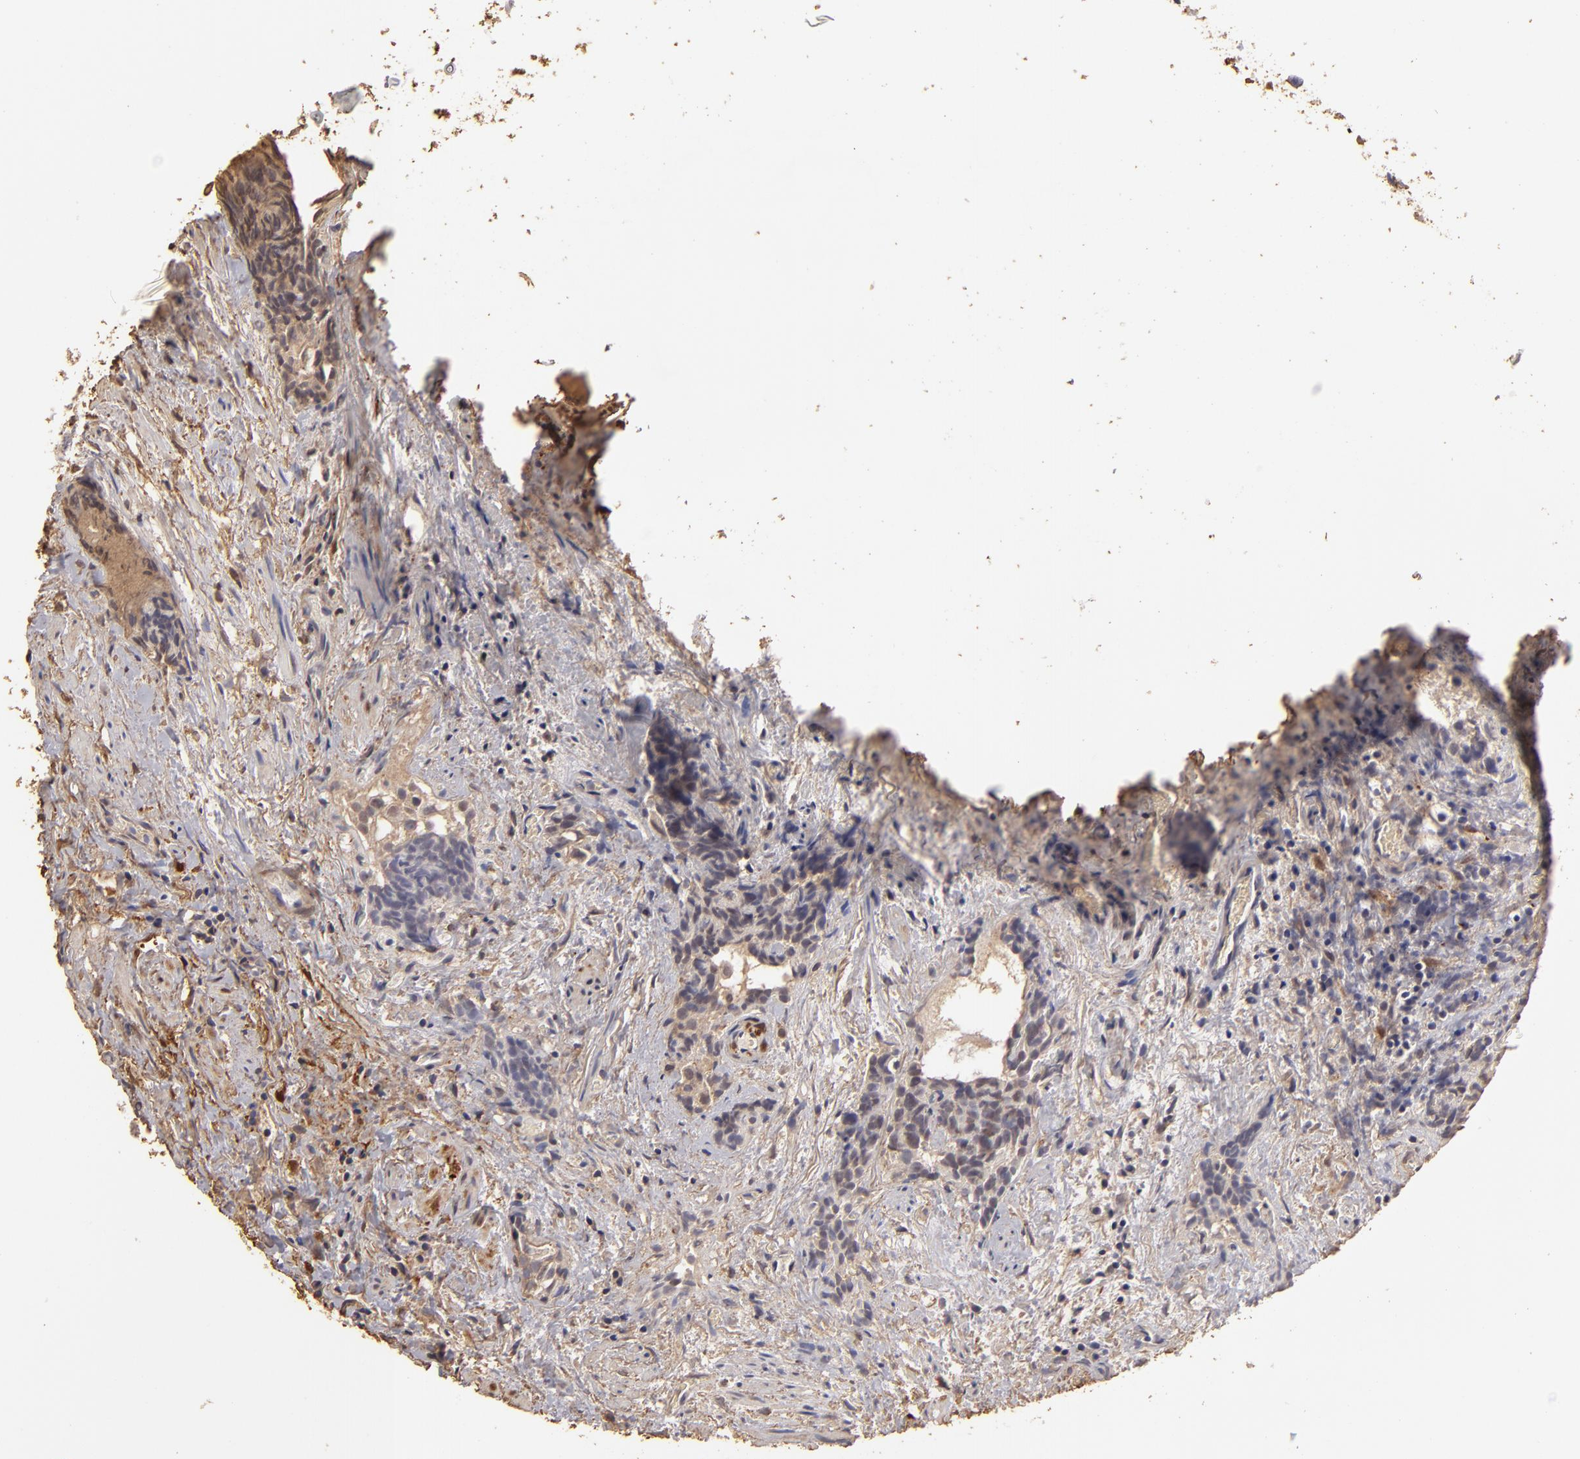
{"staining": {"intensity": "weak", "quantity": ">75%", "location": "cytoplasmic/membranous"}, "tissue": "urothelial cancer", "cell_type": "Tumor cells", "image_type": "cancer", "snomed": [{"axis": "morphology", "description": "Urothelial carcinoma, High grade"}, {"axis": "topography", "description": "Urinary bladder"}], "caption": "A brown stain highlights weak cytoplasmic/membranous positivity of a protein in urothelial carcinoma (high-grade) tumor cells.", "gene": "HSPB6", "patient": {"sex": "female", "age": 78}}